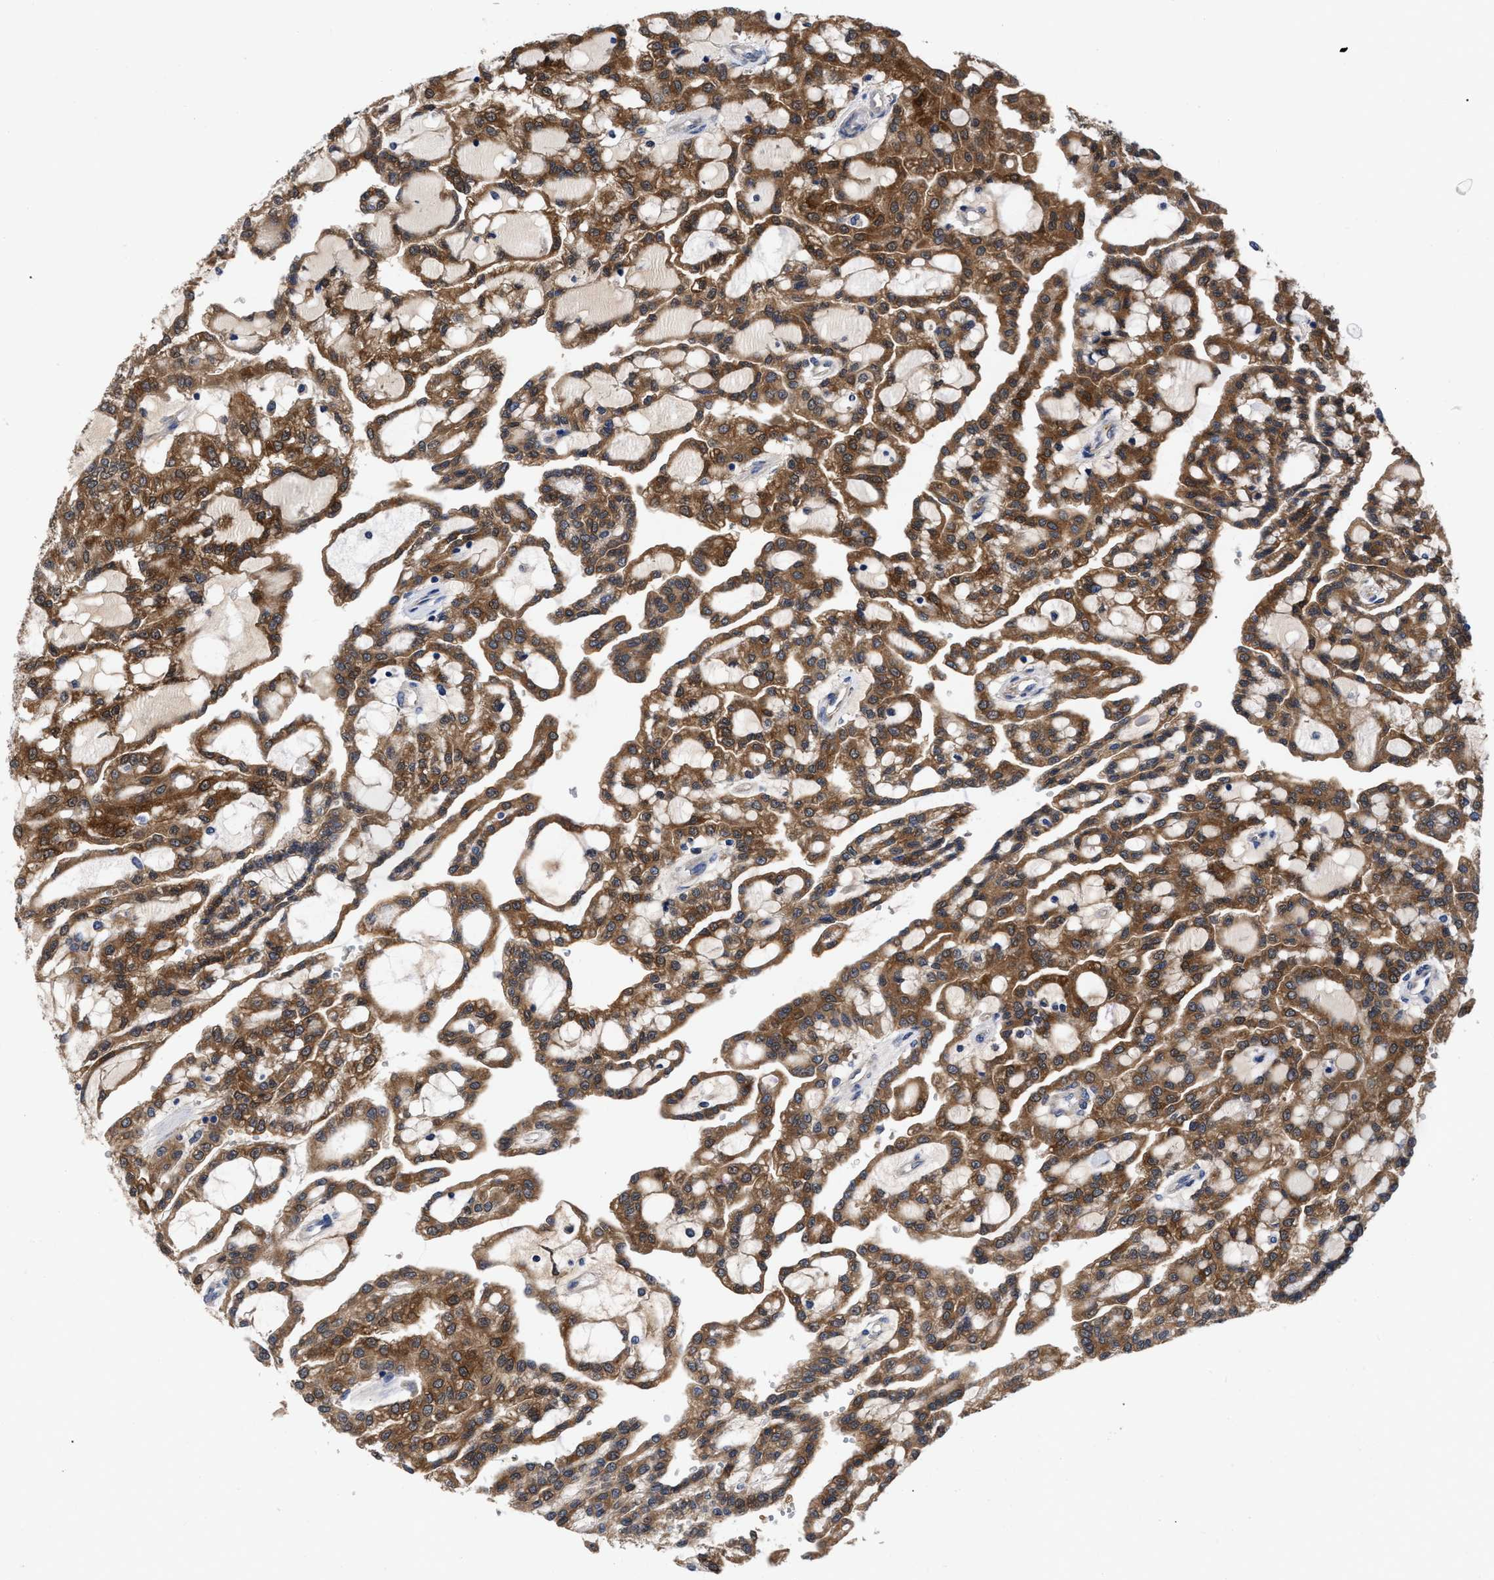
{"staining": {"intensity": "strong", "quantity": ">75%", "location": "cytoplasmic/membranous"}, "tissue": "renal cancer", "cell_type": "Tumor cells", "image_type": "cancer", "snomed": [{"axis": "morphology", "description": "Adenocarcinoma, NOS"}, {"axis": "topography", "description": "Kidney"}], "caption": "This histopathology image exhibits renal adenocarcinoma stained with IHC to label a protein in brown. The cytoplasmic/membranous of tumor cells show strong positivity for the protein. Nuclei are counter-stained blue.", "gene": "RBKS", "patient": {"sex": "male", "age": 63}}